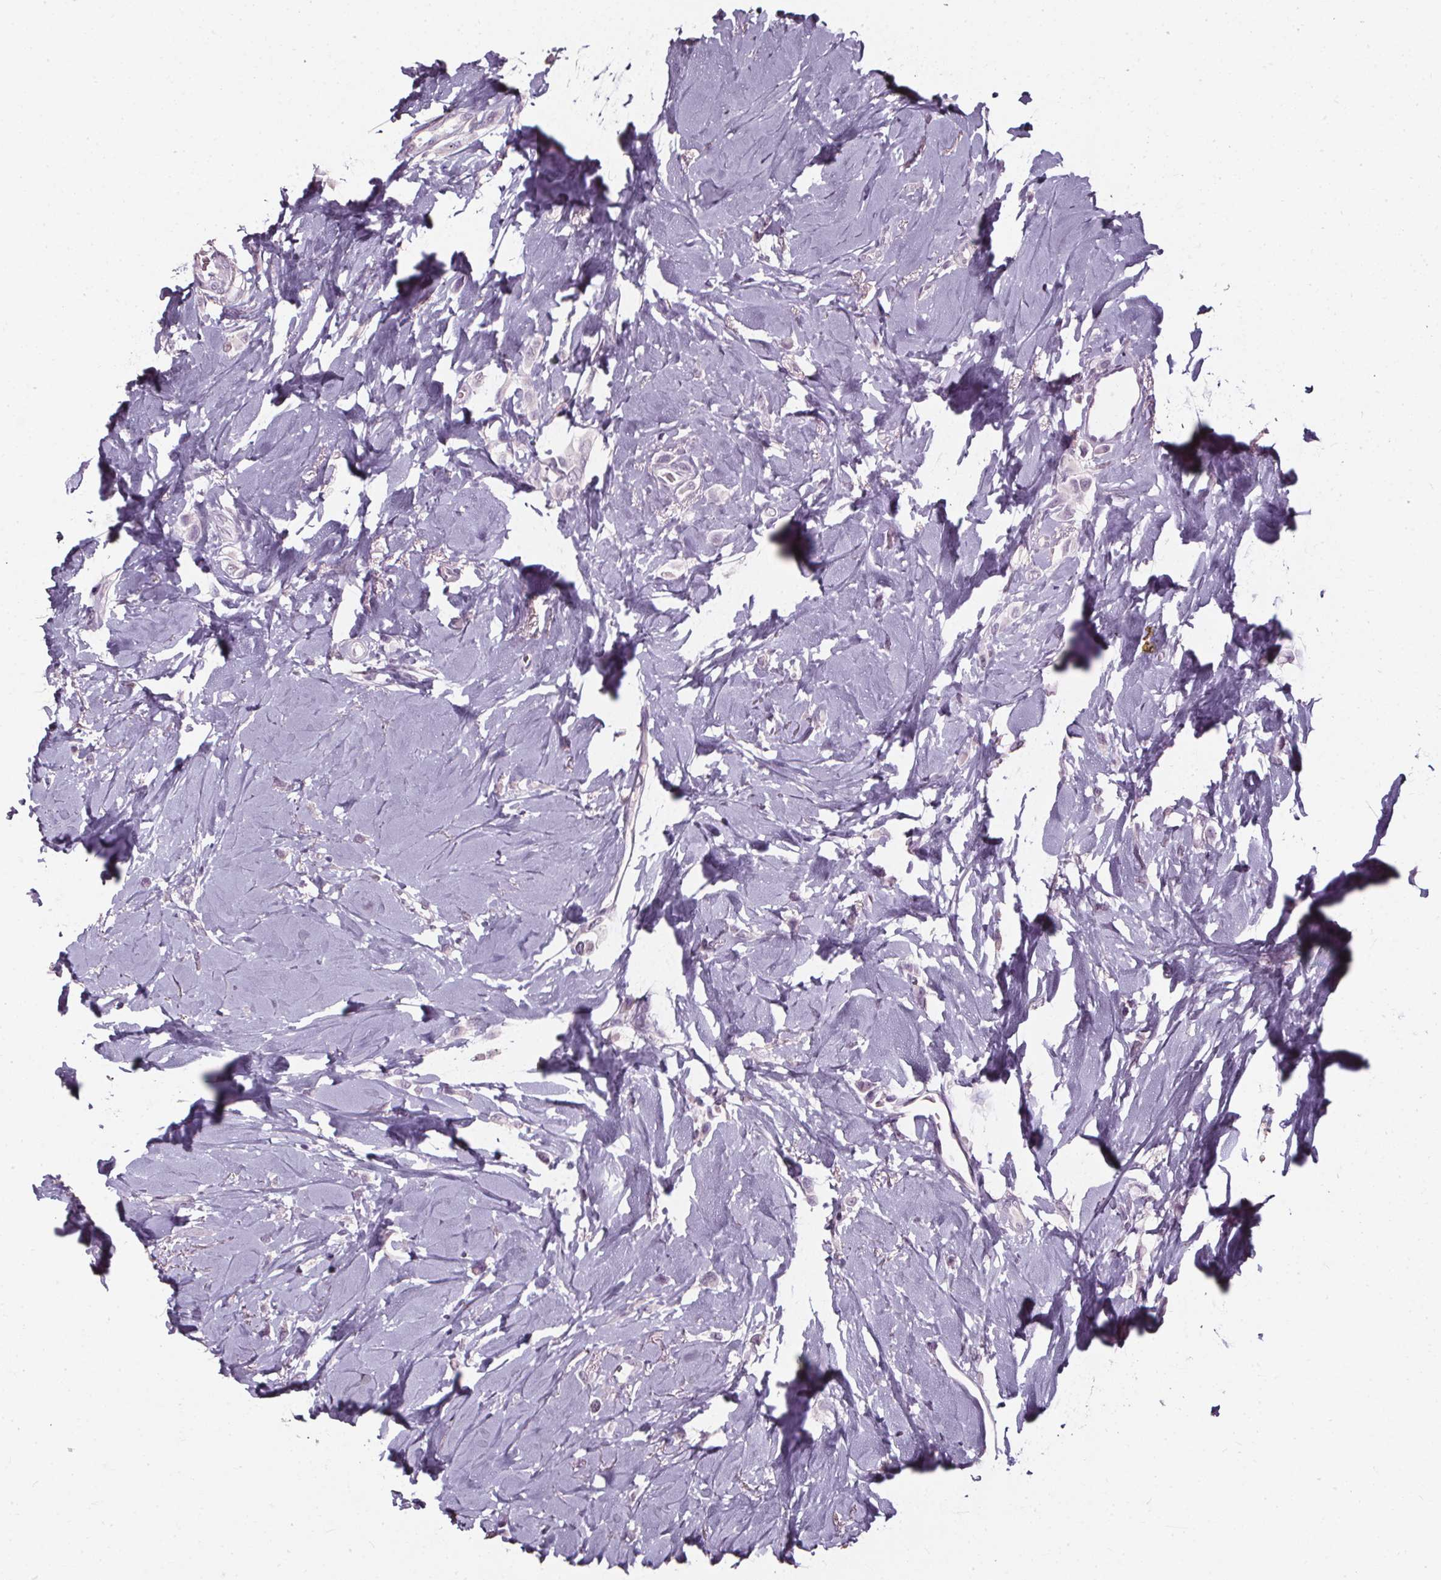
{"staining": {"intensity": "negative", "quantity": "none", "location": "none"}, "tissue": "breast cancer", "cell_type": "Tumor cells", "image_type": "cancer", "snomed": [{"axis": "morphology", "description": "Lobular carcinoma"}, {"axis": "topography", "description": "Breast"}], "caption": "DAB (3,3'-diaminobenzidine) immunohistochemical staining of breast lobular carcinoma displays no significant positivity in tumor cells.", "gene": "DEFA5", "patient": {"sex": "female", "age": 66}}